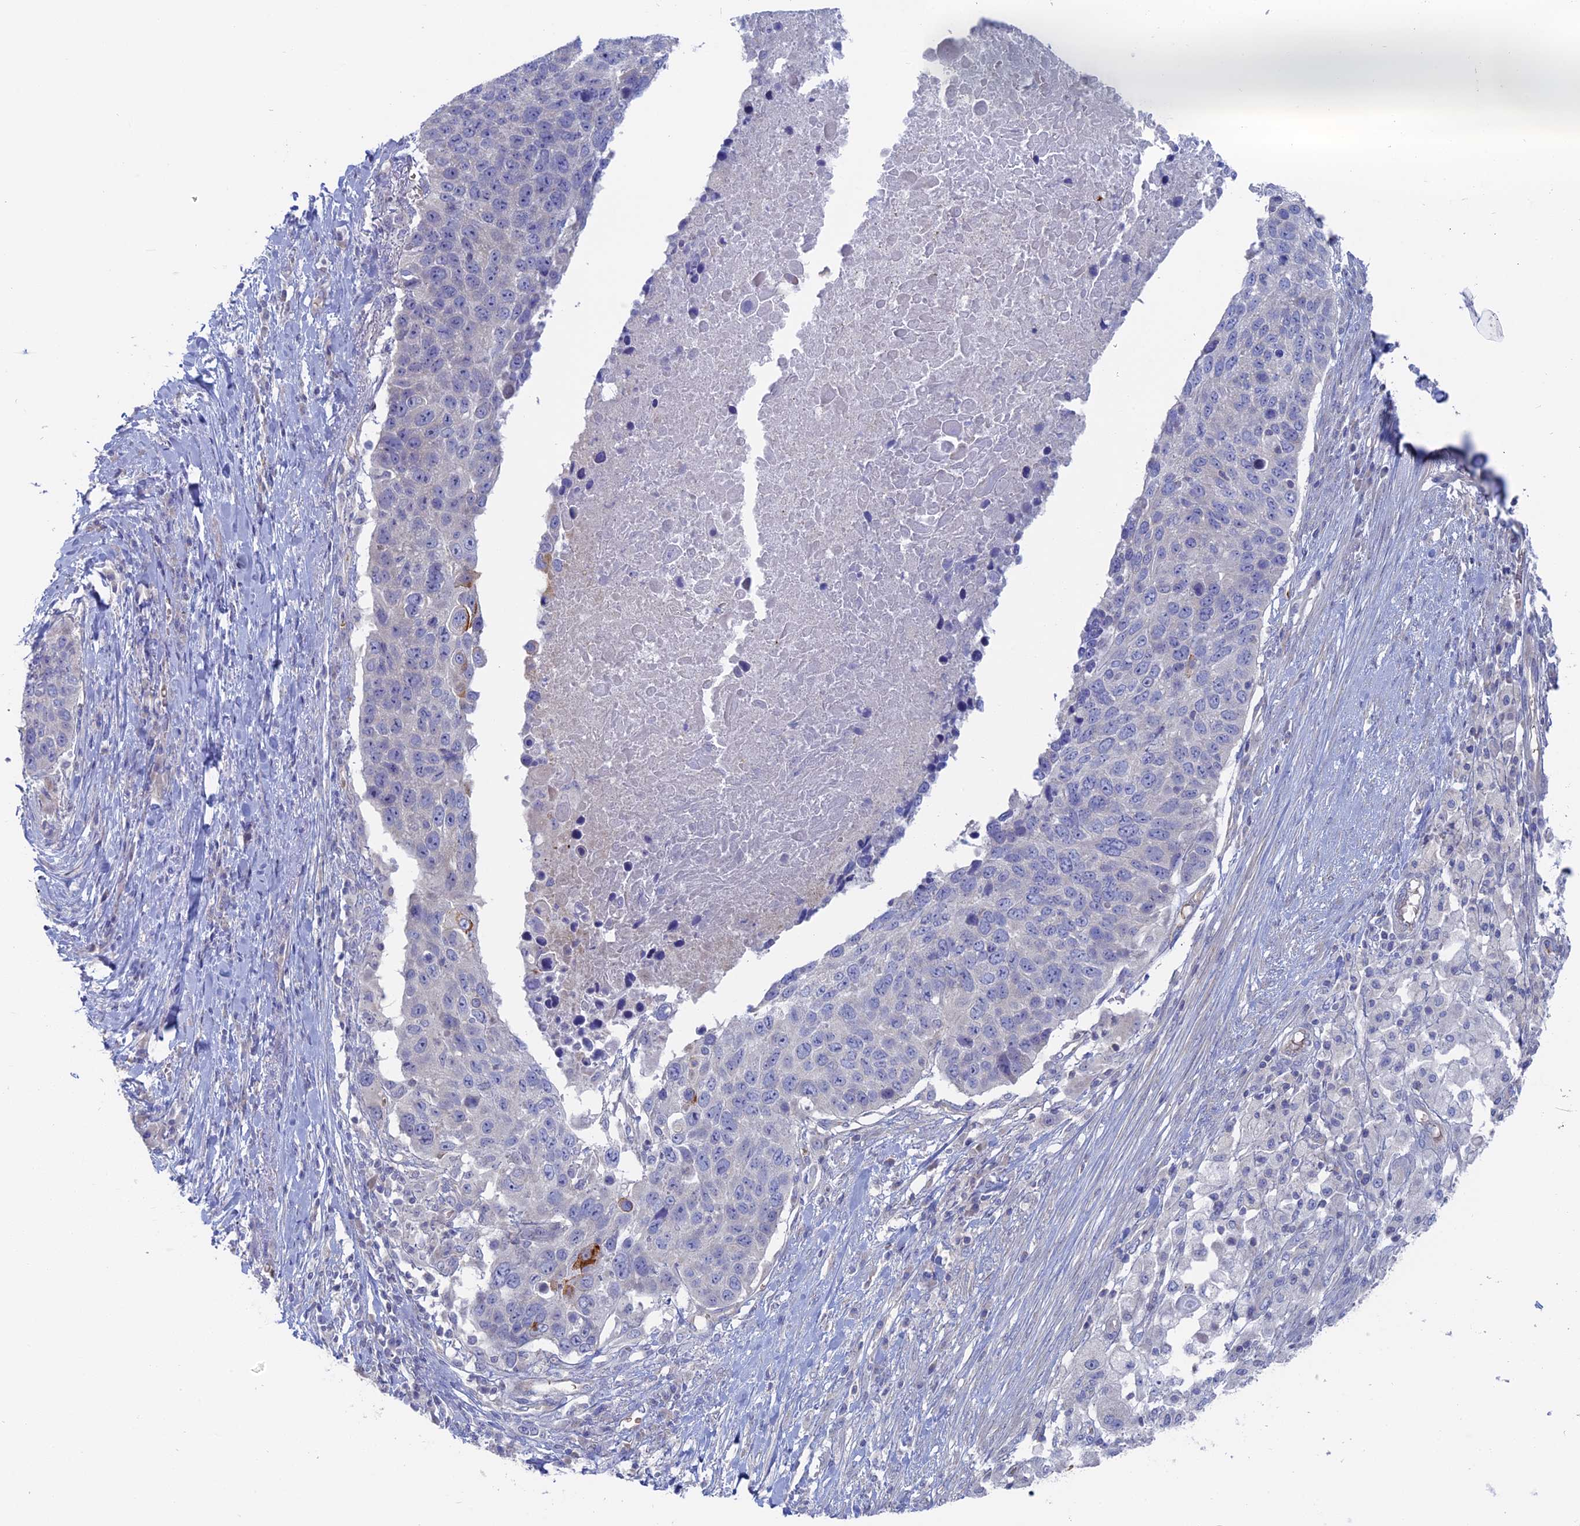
{"staining": {"intensity": "negative", "quantity": "none", "location": "none"}, "tissue": "lung cancer", "cell_type": "Tumor cells", "image_type": "cancer", "snomed": [{"axis": "morphology", "description": "Normal tissue, NOS"}, {"axis": "morphology", "description": "Squamous cell carcinoma, NOS"}, {"axis": "topography", "description": "Lymph node"}, {"axis": "topography", "description": "Lung"}], "caption": "High magnification brightfield microscopy of lung cancer (squamous cell carcinoma) stained with DAB (brown) and counterstained with hematoxylin (blue): tumor cells show no significant positivity.", "gene": "TBC1D30", "patient": {"sex": "male", "age": 66}}